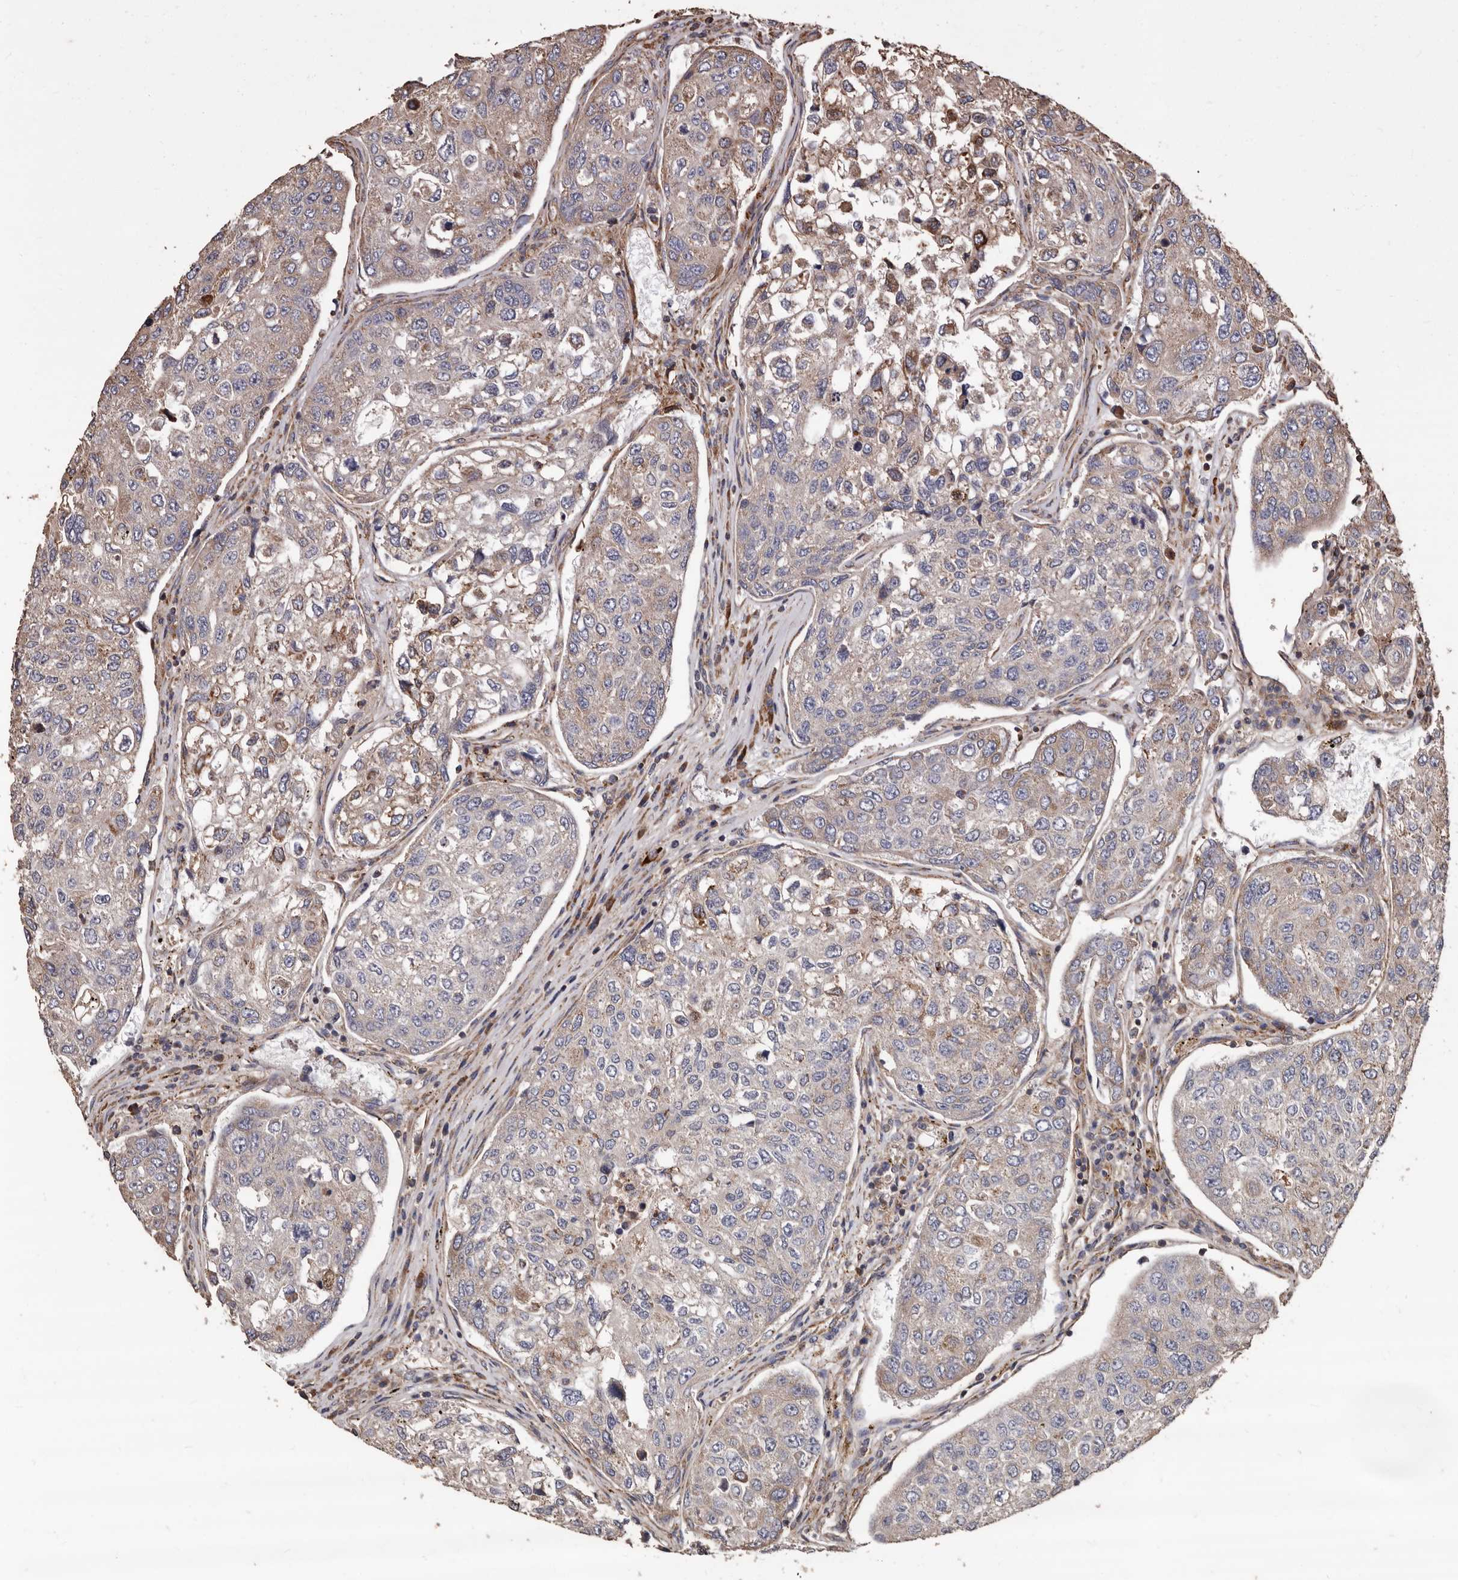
{"staining": {"intensity": "moderate", "quantity": "<25%", "location": "cytoplasmic/membranous"}, "tissue": "urothelial cancer", "cell_type": "Tumor cells", "image_type": "cancer", "snomed": [{"axis": "morphology", "description": "Urothelial carcinoma, High grade"}, {"axis": "topography", "description": "Lymph node"}, {"axis": "topography", "description": "Urinary bladder"}], "caption": "A micrograph showing moderate cytoplasmic/membranous staining in about <25% of tumor cells in urothelial carcinoma (high-grade), as visualized by brown immunohistochemical staining.", "gene": "OSGIN2", "patient": {"sex": "male", "age": 51}}